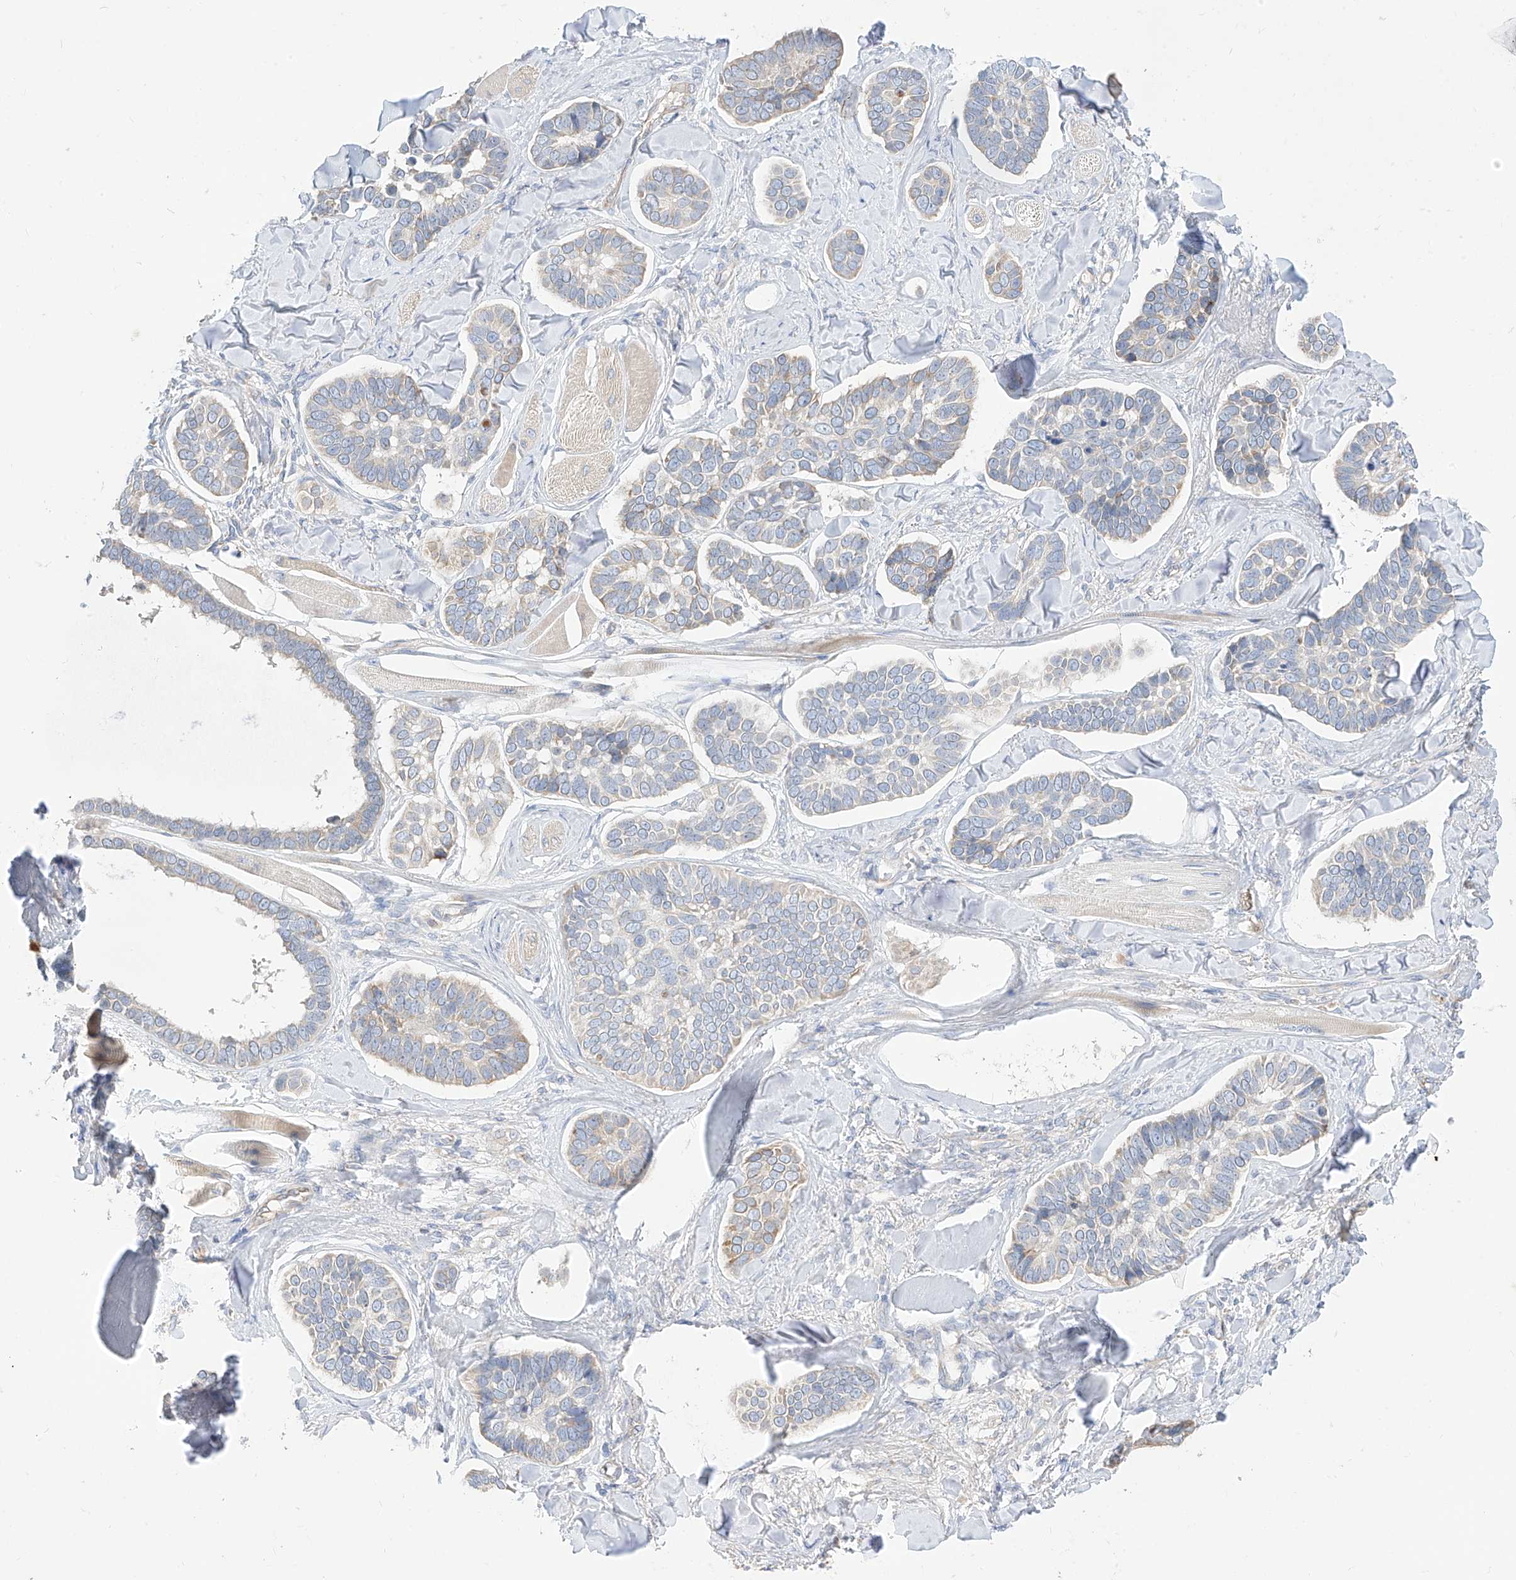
{"staining": {"intensity": "moderate", "quantity": "<25%", "location": "cytoplasmic/membranous"}, "tissue": "skin cancer", "cell_type": "Tumor cells", "image_type": "cancer", "snomed": [{"axis": "morphology", "description": "Basal cell carcinoma"}, {"axis": "topography", "description": "Skin"}], "caption": "Skin cancer stained with a brown dye shows moderate cytoplasmic/membranous positive staining in approximately <25% of tumor cells.", "gene": "RASA2", "patient": {"sex": "male", "age": 62}}